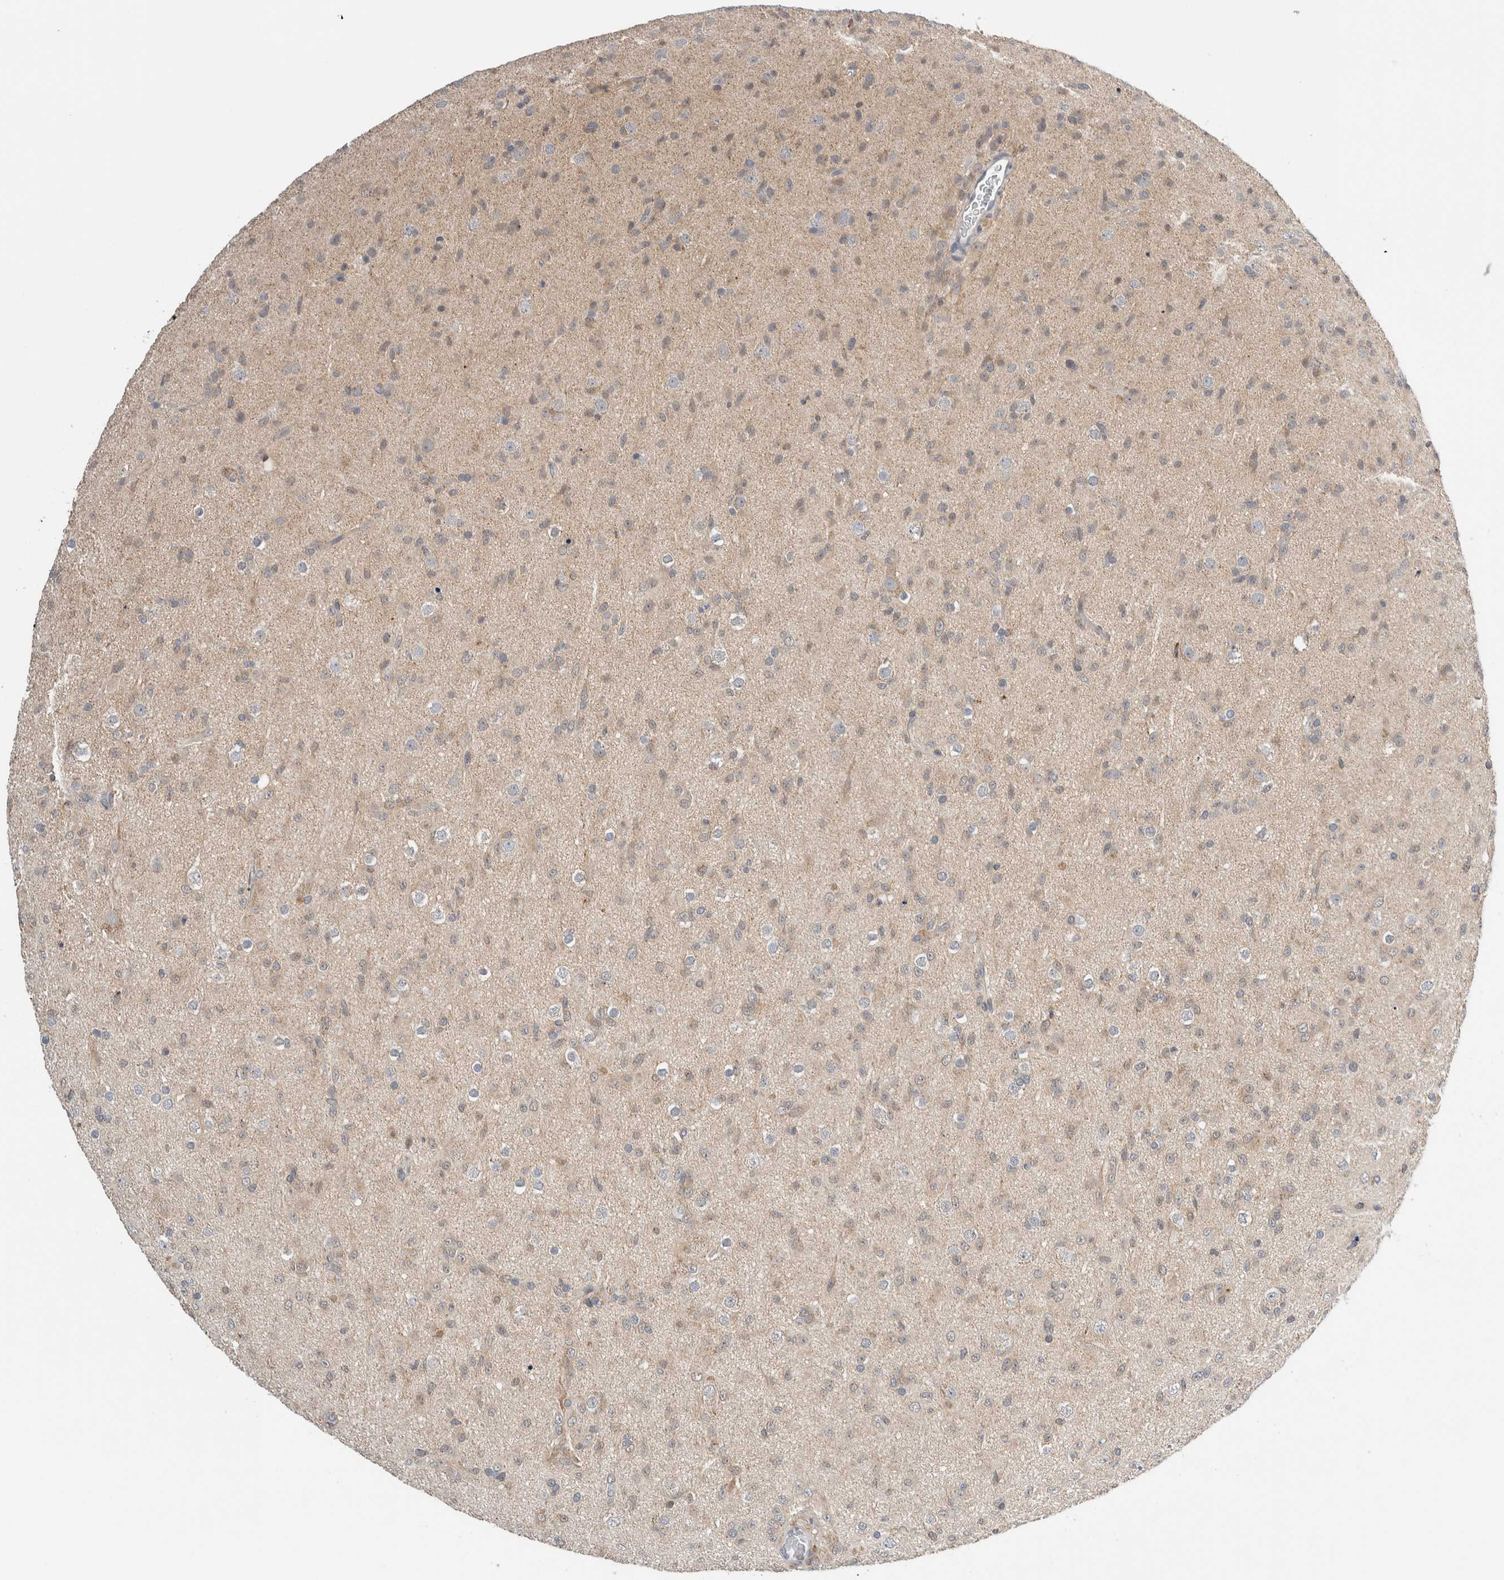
{"staining": {"intensity": "weak", "quantity": "<25%", "location": "cytoplasmic/membranous"}, "tissue": "glioma", "cell_type": "Tumor cells", "image_type": "cancer", "snomed": [{"axis": "morphology", "description": "Glioma, malignant, Low grade"}, {"axis": "topography", "description": "Brain"}], "caption": "Photomicrograph shows no significant protein expression in tumor cells of glioma. (DAB immunohistochemistry visualized using brightfield microscopy, high magnification).", "gene": "SHPK", "patient": {"sex": "male", "age": 65}}